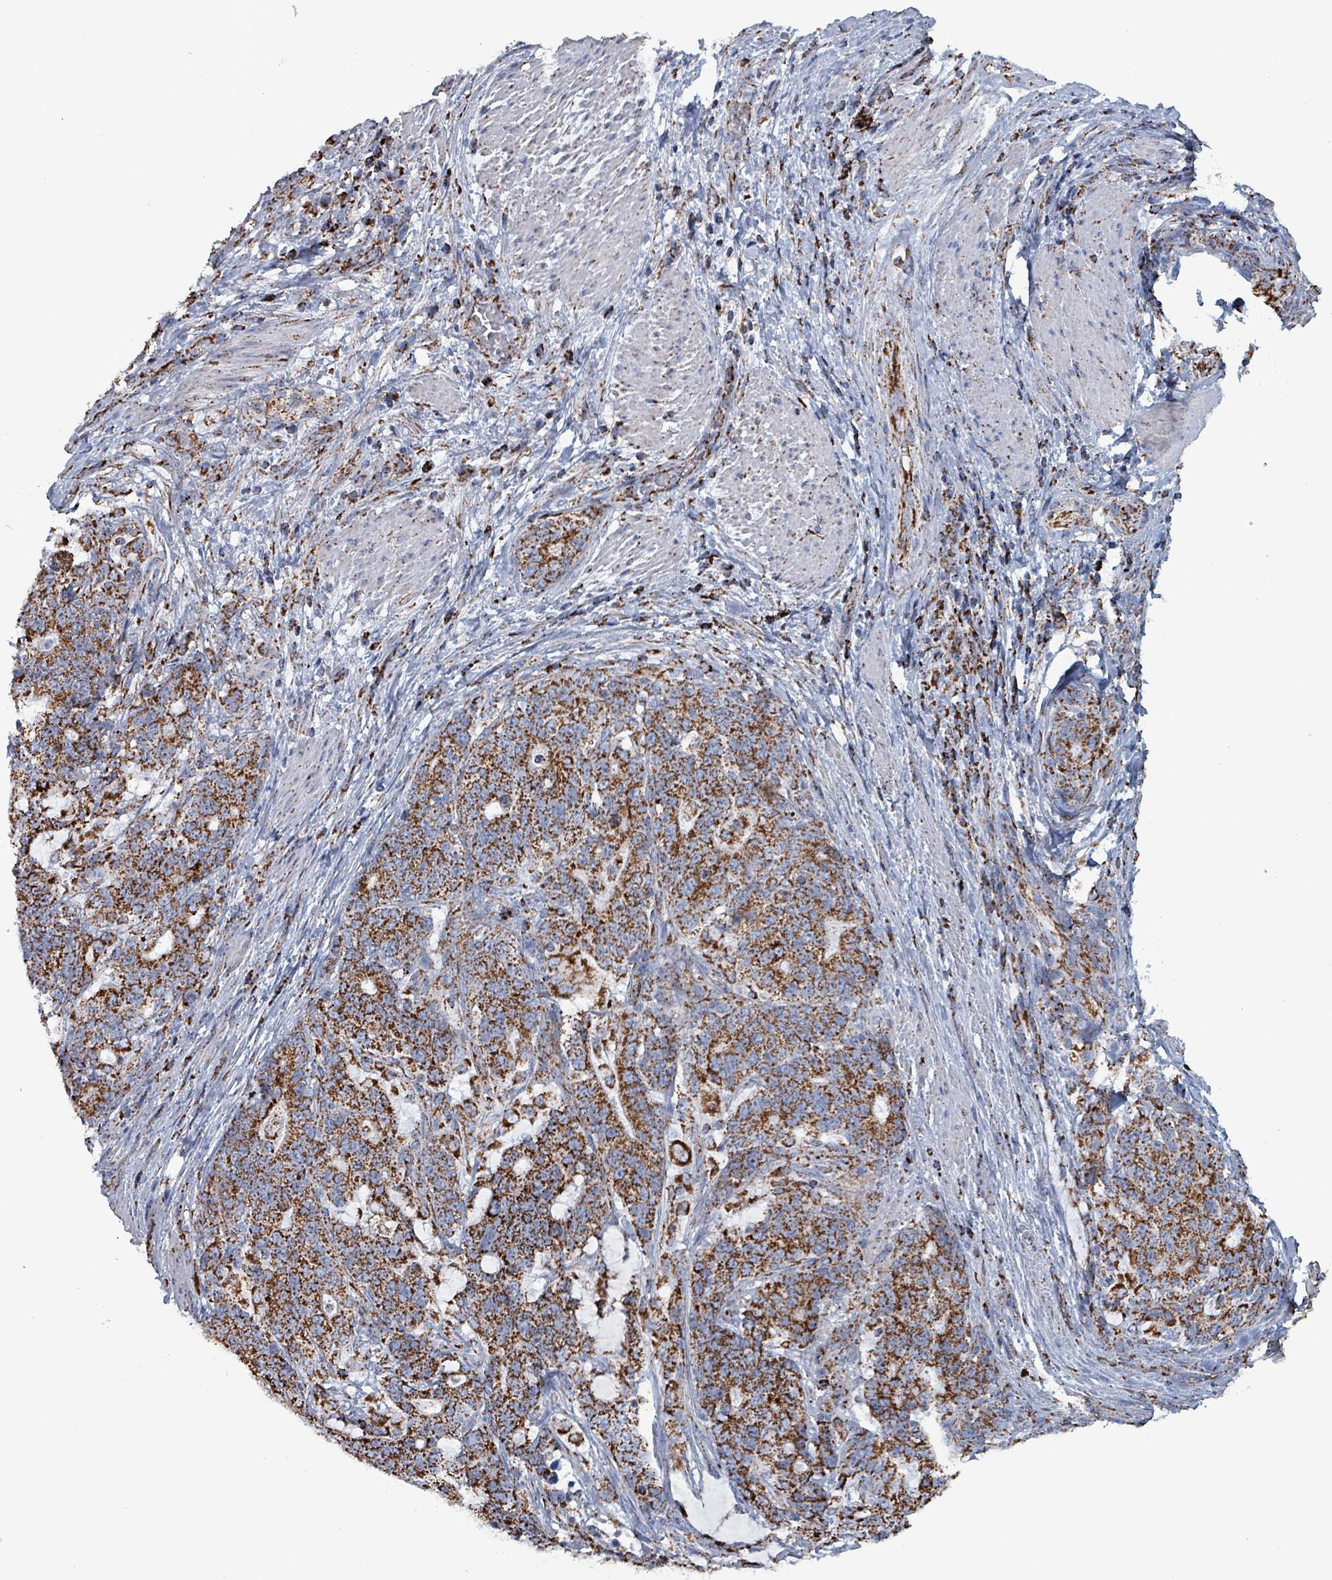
{"staining": {"intensity": "strong", "quantity": ">75%", "location": "cytoplasmic/membranous"}, "tissue": "stomach cancer", "cell_type": "Tumor cells", "image_type": "cancer", "snomed": [{"axis": "morphology", "description": "Normal tissue, NOS"}, {"axis": "morphology", "description": "Adenocarcinoma, NOS"}, {"axis": "topography", "description": "Stomach"}], "caption": "A micrograph showing strong cytoplasmic/membranous staining in approximately >75% of tumor cells in stomach adenocarcinoma, as visualized by brown immunohistochemical staining.", "gene": "IDH3B", "patient": {"sex": "female", "age": 64}}